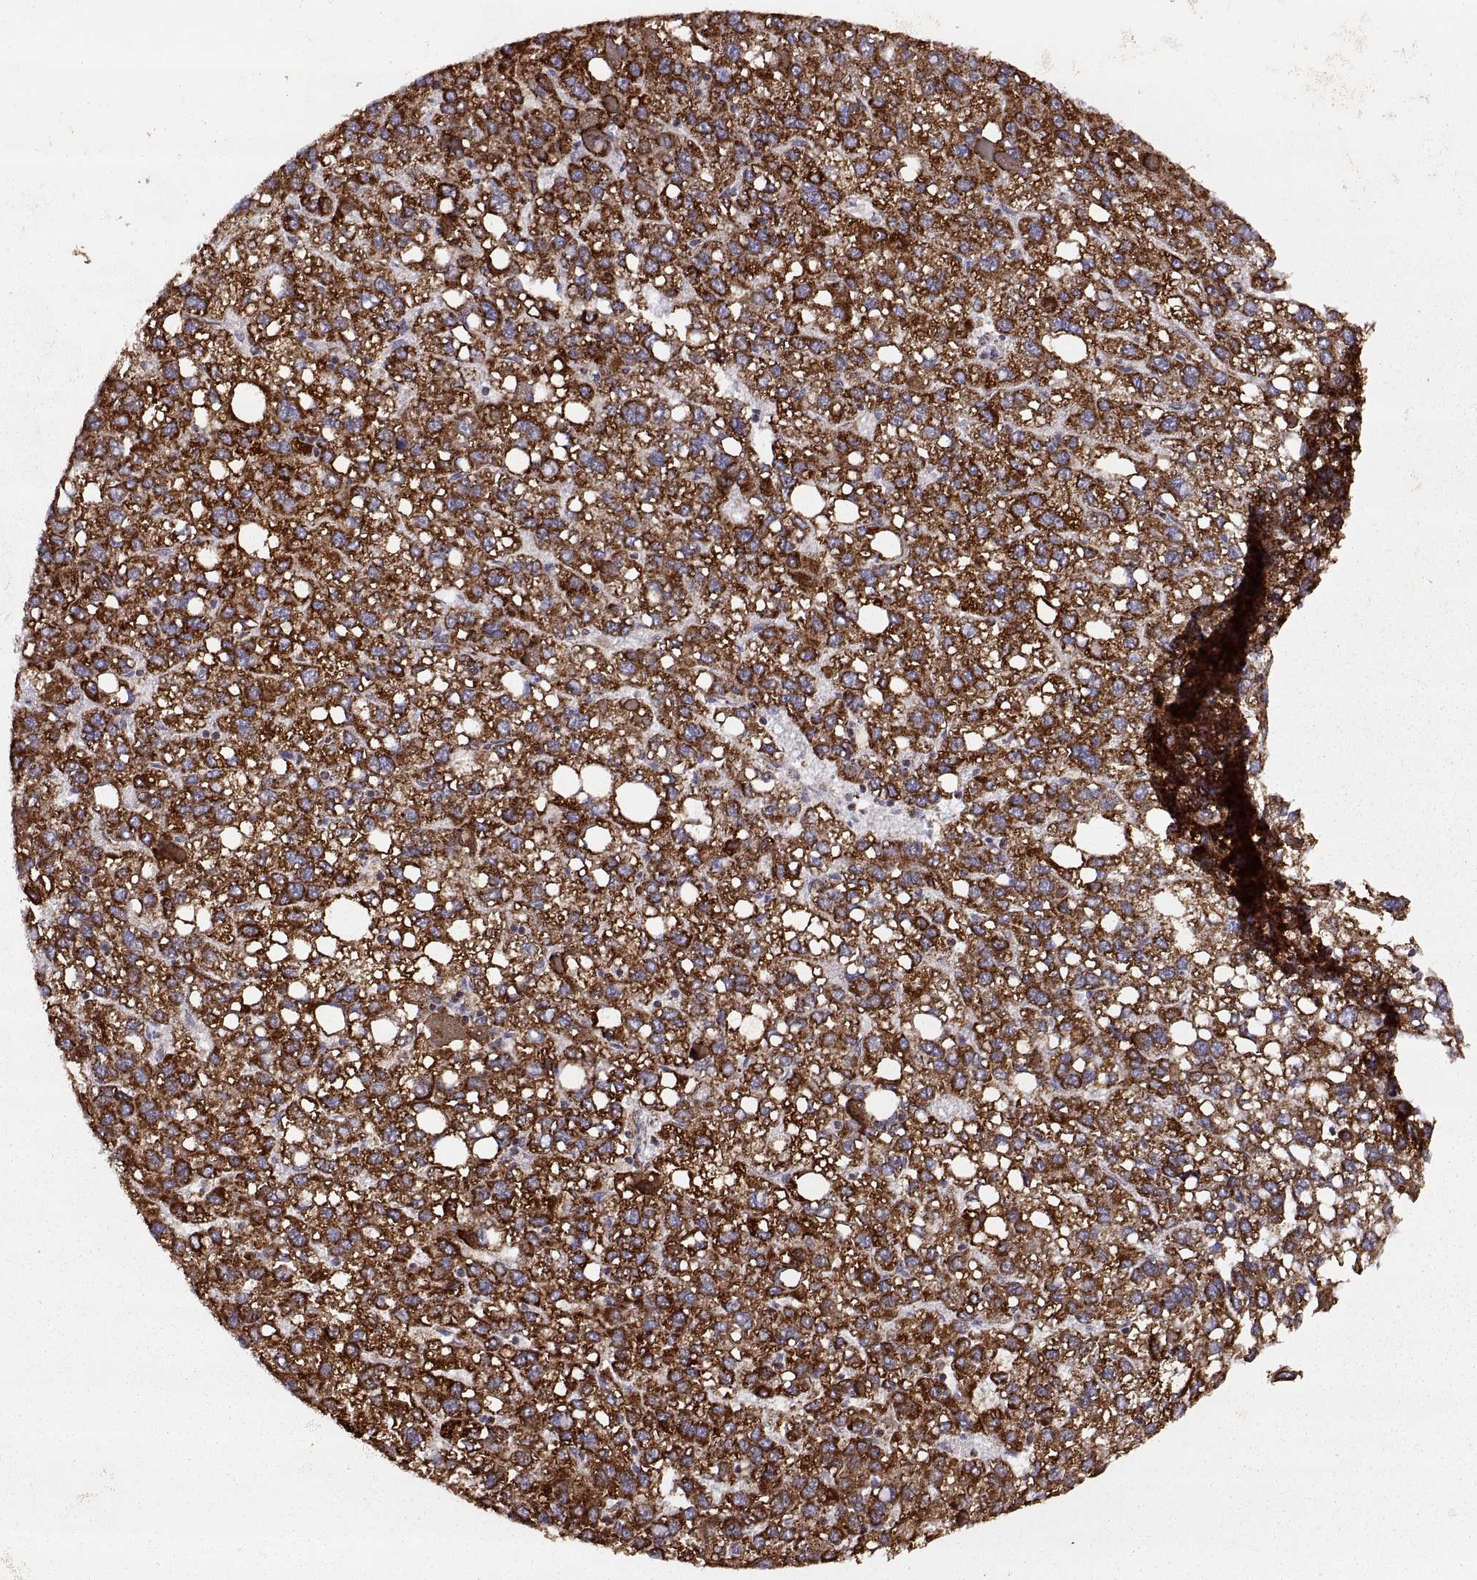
{"staining": {"intensity": "strong", "quantity": ">75%", "location": "cytoplasmic/membranous"}, "tissue": "liver cancer", "cell_type": "Tumor cells", "image_type": "cancer", "snomed": [{"axis": "morphology", "description": "Carcinoma, Hepatocellular, NOS"}, {"axis": "topography", "description": "Liver"}], "caption": "The histopathology image displays immunohistochemical staining of liver hepatocellular carcinoma. There is strong cytoplasmic/membranous staining is appreciated in approximately >75% of tumor cells.", "gene": "ARSD", "patient": {"sex": "female", "age": 82}}